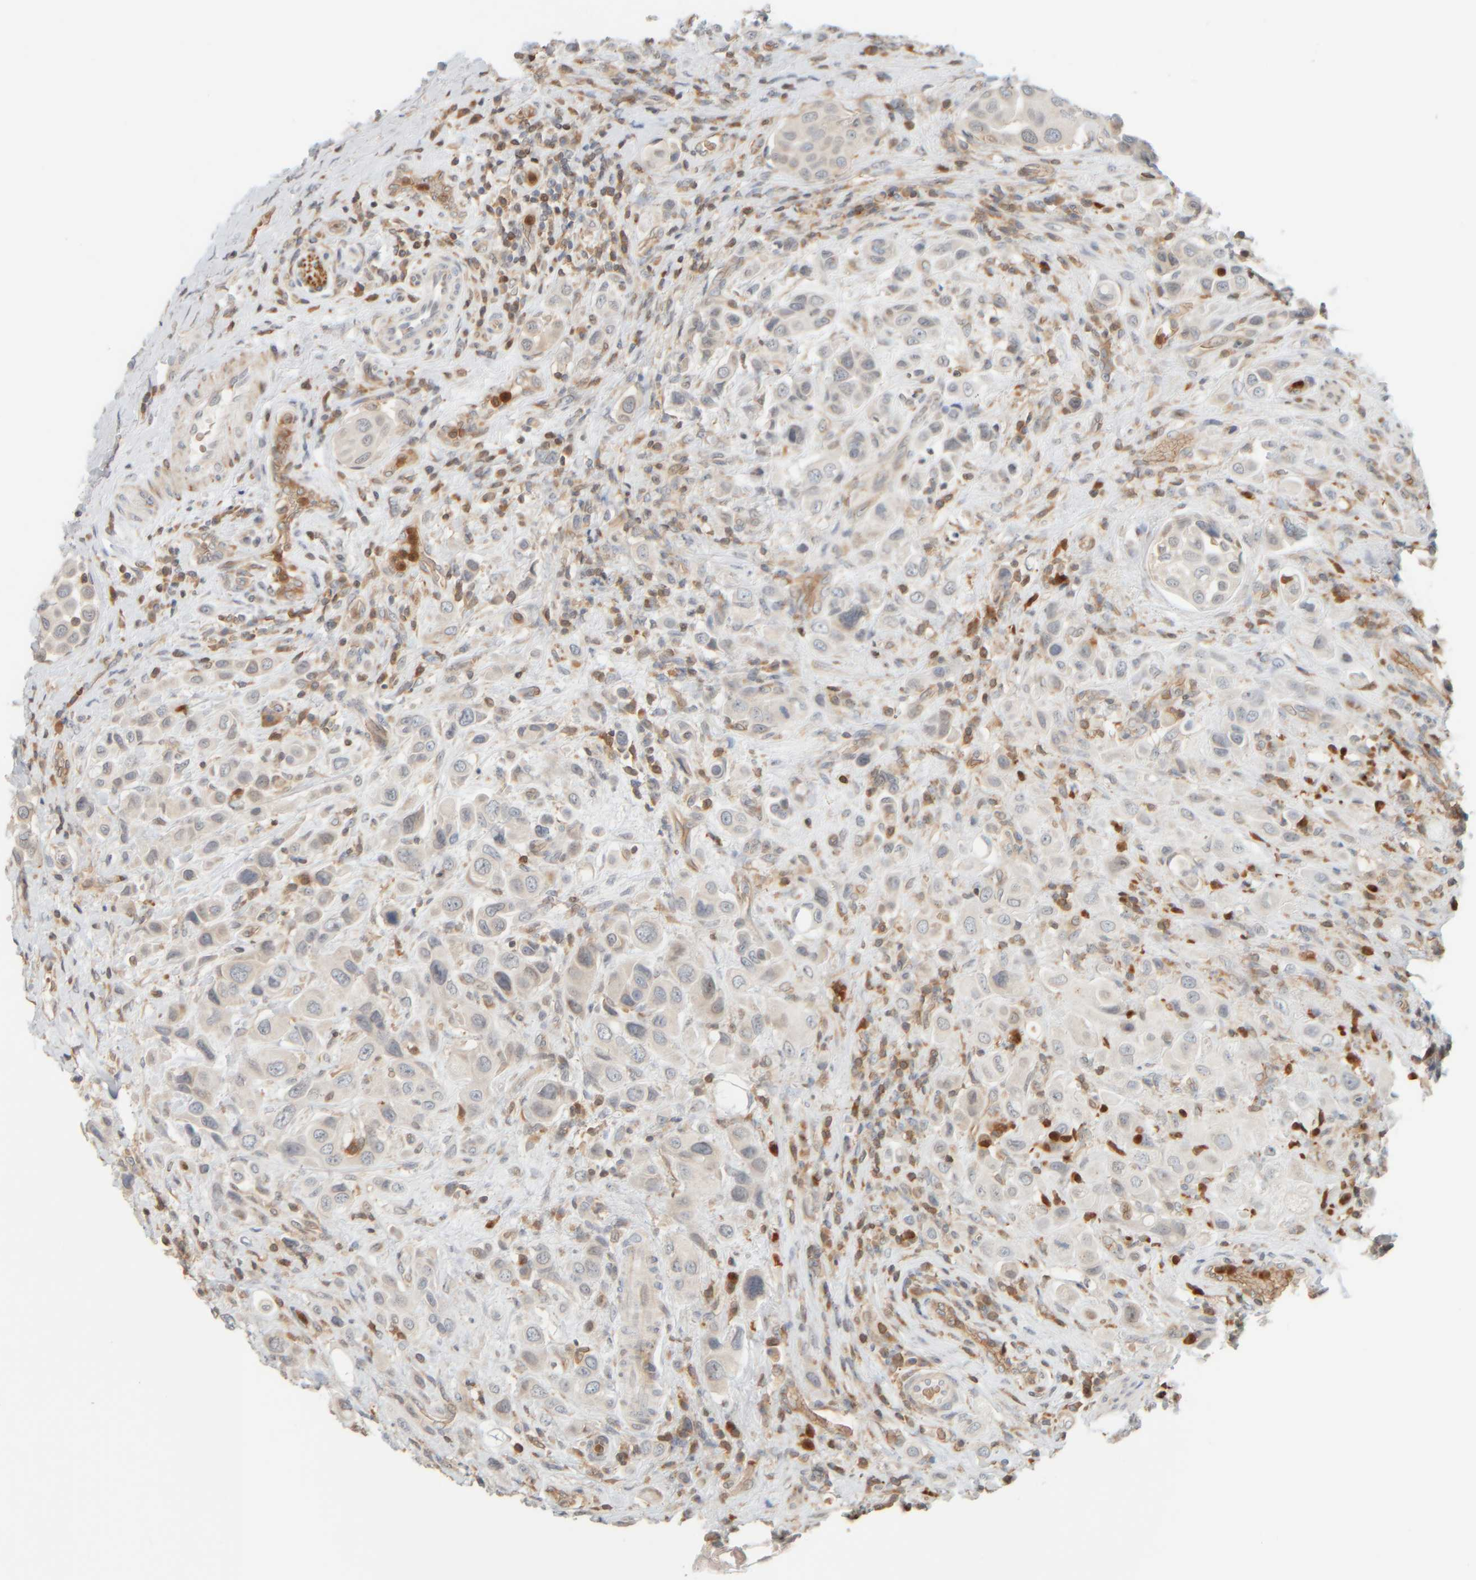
{"staining": {"intensity": "weak", "quantity": "<25%", "location": "cytoplasmic/membranous"}, "tissue": "urothelial cancer", "cell_type": "Tumor cells", "image_type": "cancer", "snomed": [{"axis": "morphology", "description": "Urothelial carcinoma, High grade"}, {"axis": "topography", "description": "Urinary bladder"}], "caption": "An immunohistochemistry image of high-grade urothelial carcinoma is shown. There is no staining in tumor cells of high-grade urothelial carcinoma.", "gene": "PTGES3L-AARSD1", "patient": {"sex": "male", "age": 50}}